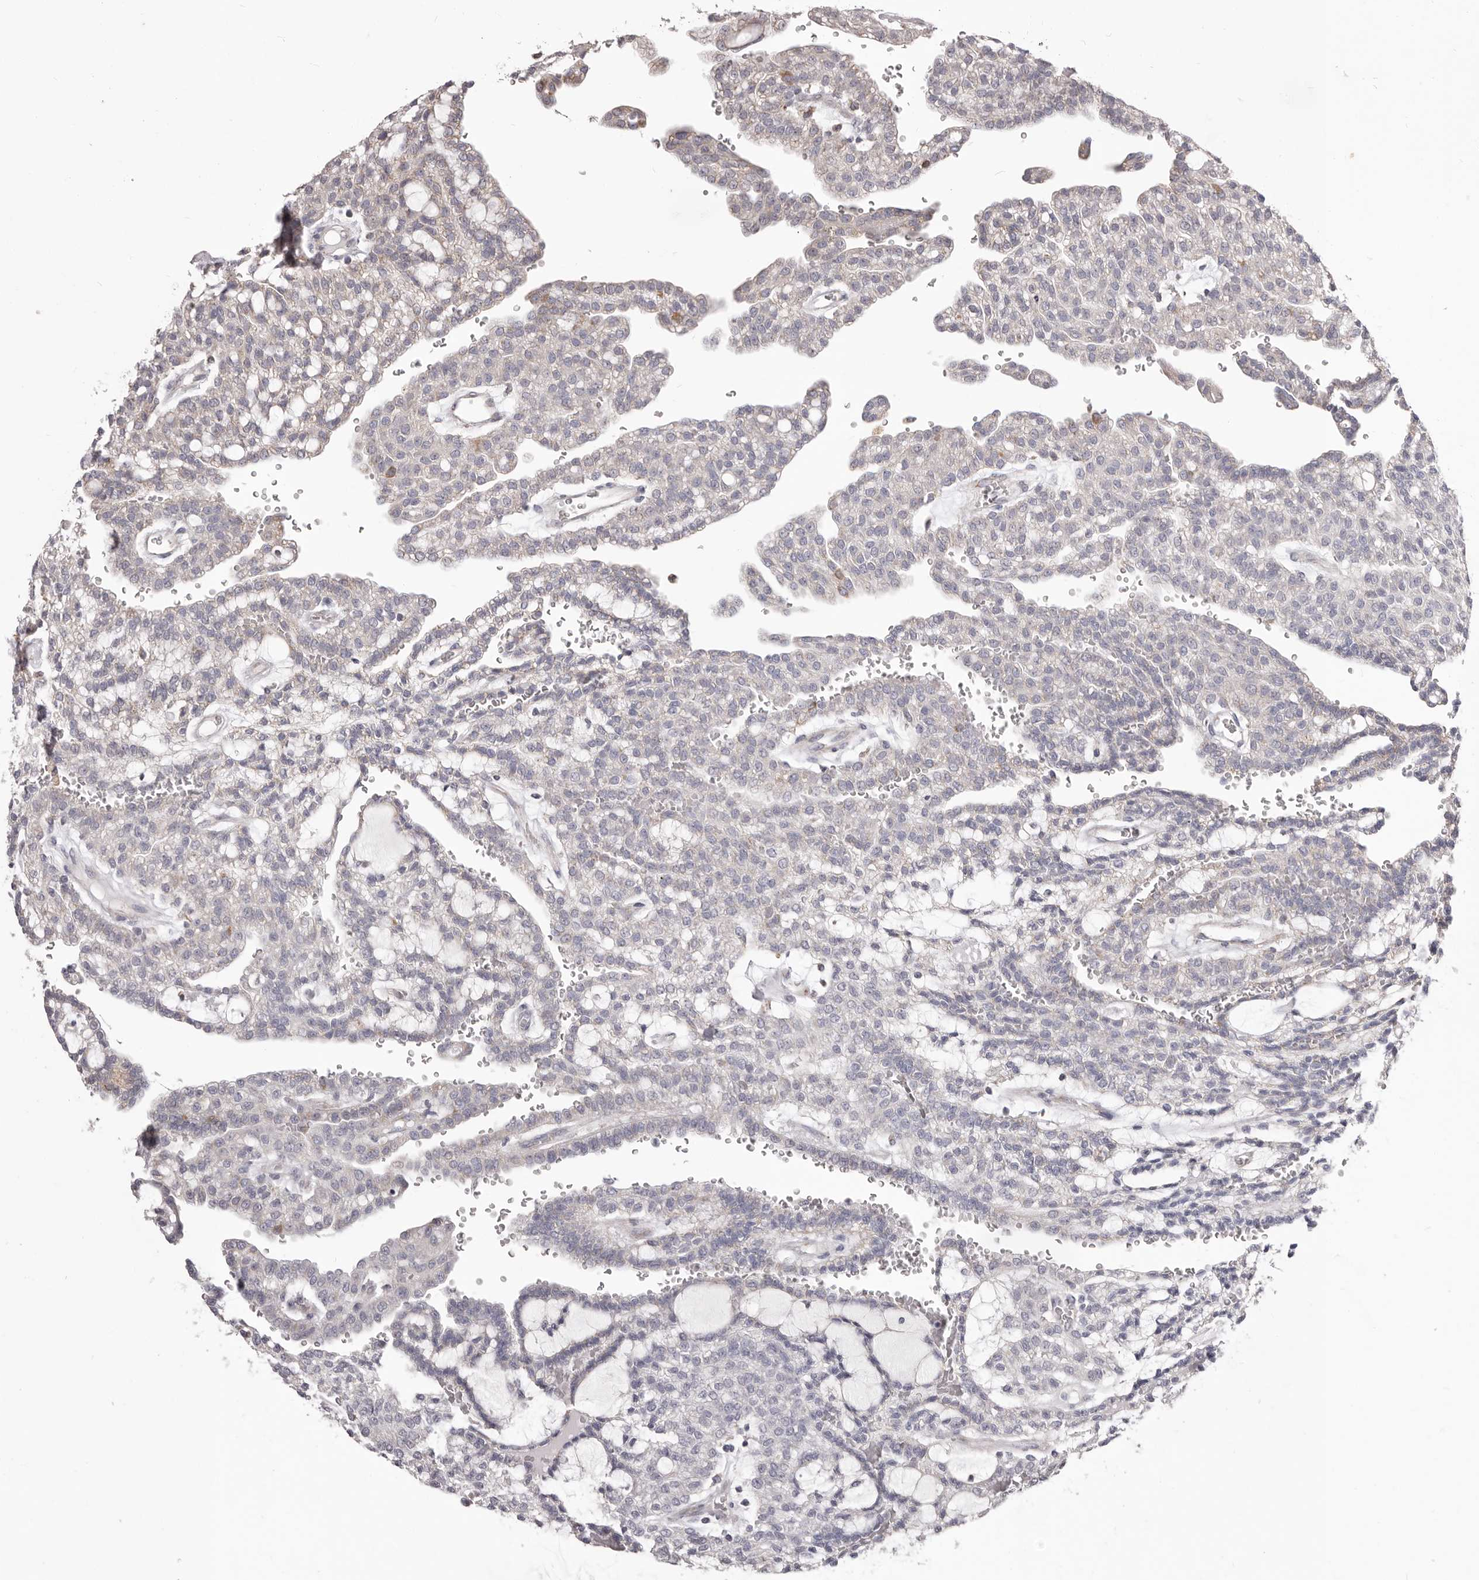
{"staining": {"intensity": "negative", "quantity": "none", "location": "none"}, "tissue": "renal cancer", "cell_type": "Tumor cells", "image_type": "cancer", "snomed": [{"axis": "morphology", "description": "Adenocarcinoma, NOS"}, {"axis": "topography", "description": "Kidney"}], "caption": "An IHC histopathology image of renal cancer (adenocarcinoma) is shown. There is no staining in tumor cells of renal cancer (adenocarcinoma). (Brightfield microscopy of DAB (3,3'-diaminobenzidine) immunohistochemistry (IHC) at high magnification).", "gene": "PRMT2", "patient": {"sex": "male", "age": 63}}